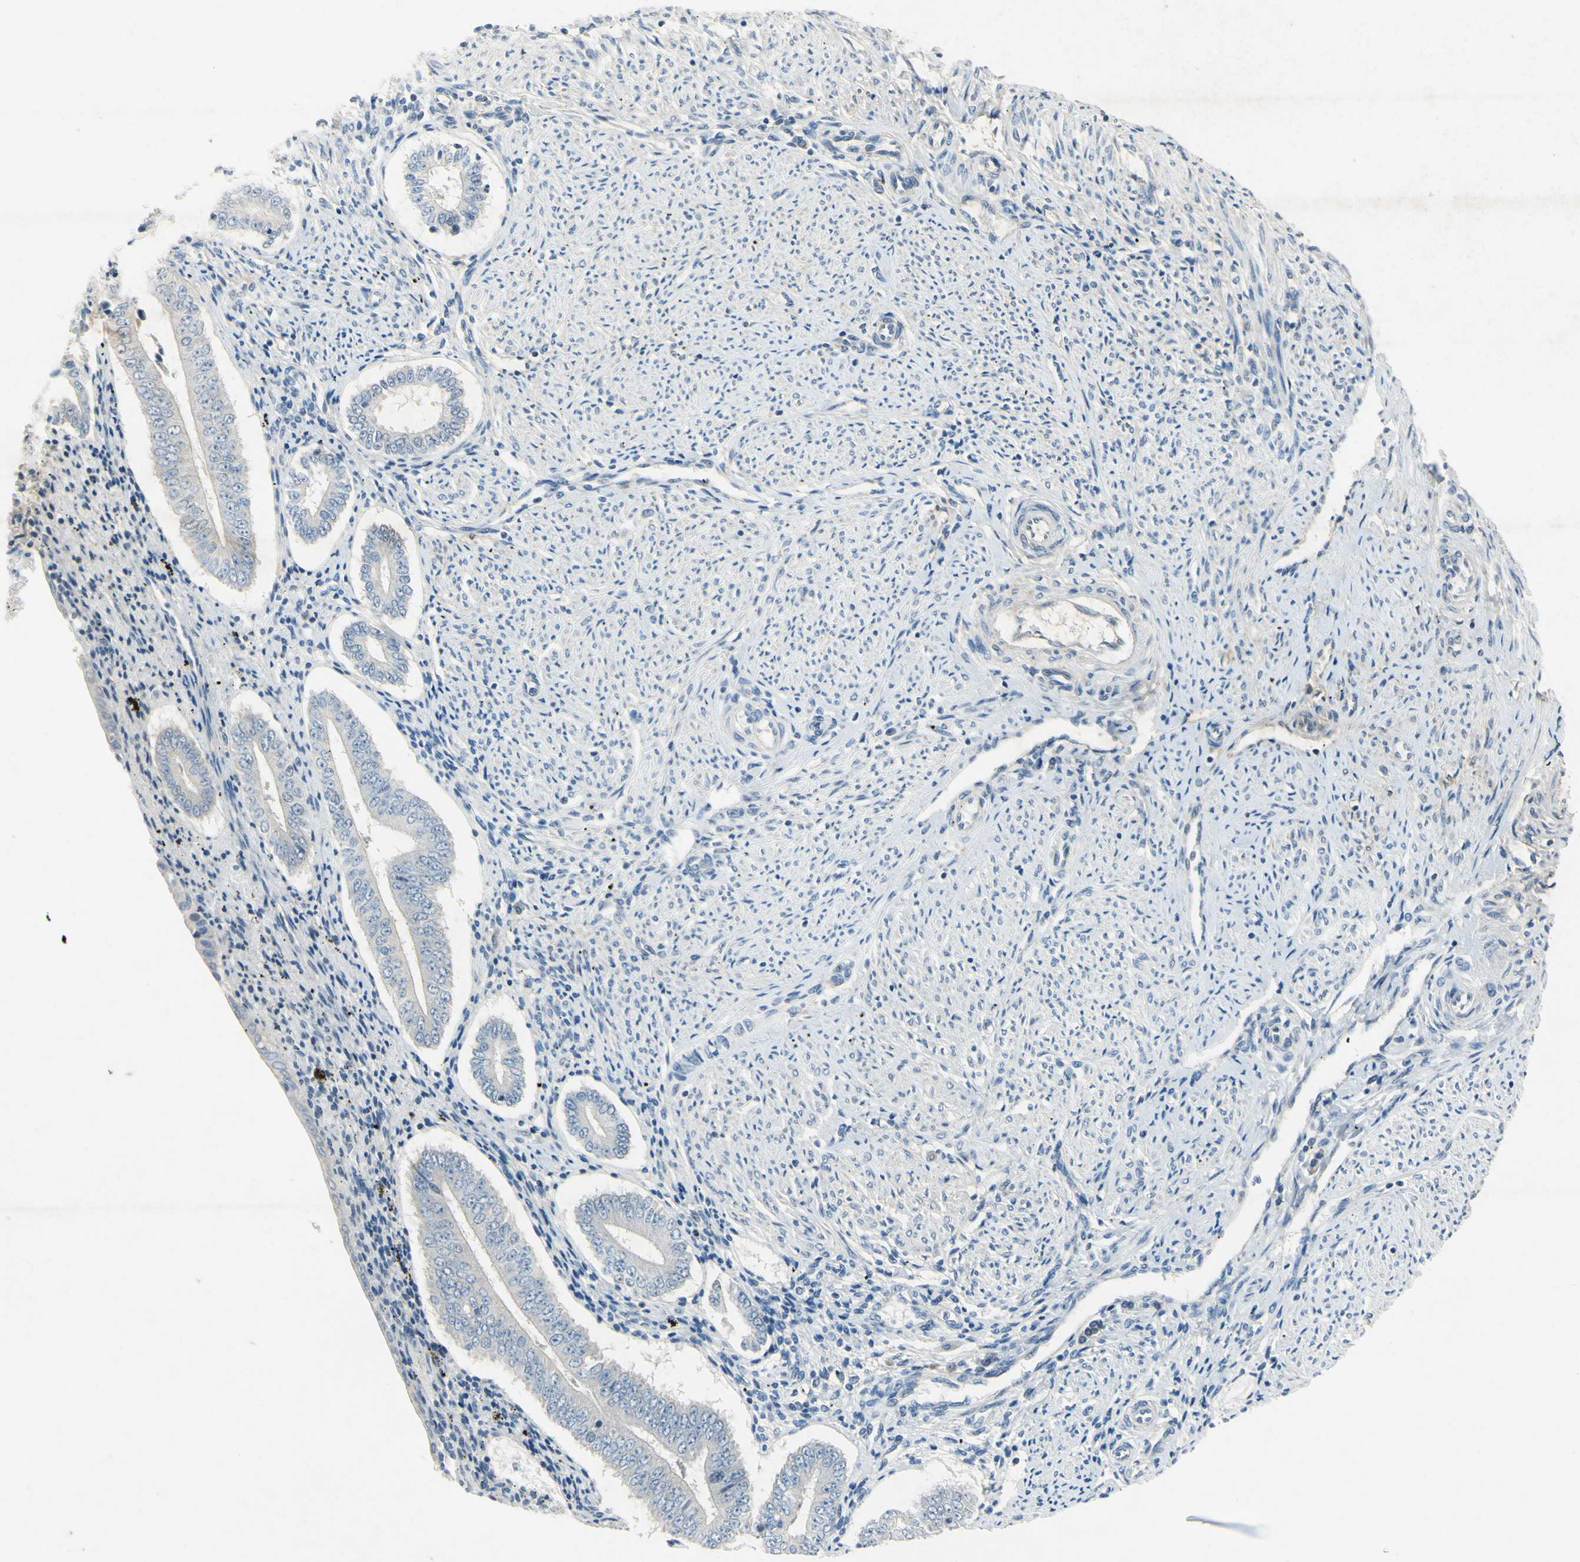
{"staining": {"intensity": "negative", "quantity": "none", "location": "none"}, "tissue": "endometrium", "cell_type": "Cells in endometrial stroma", "image_type": "normal", "snomed": [{"axis": "morphology", "description": "Normal tissue, NOS"}, {"axis": "topography", "description": "Endometrium"}], "caption": "An immunohistochemistry (IHC) photomicrograph of unremarkable endometrium is shown. There is no staining in cells in endometrial stroma of endometrium.", "gene": "SNAP91", "patient": {"sex": "female", "age": 42}}